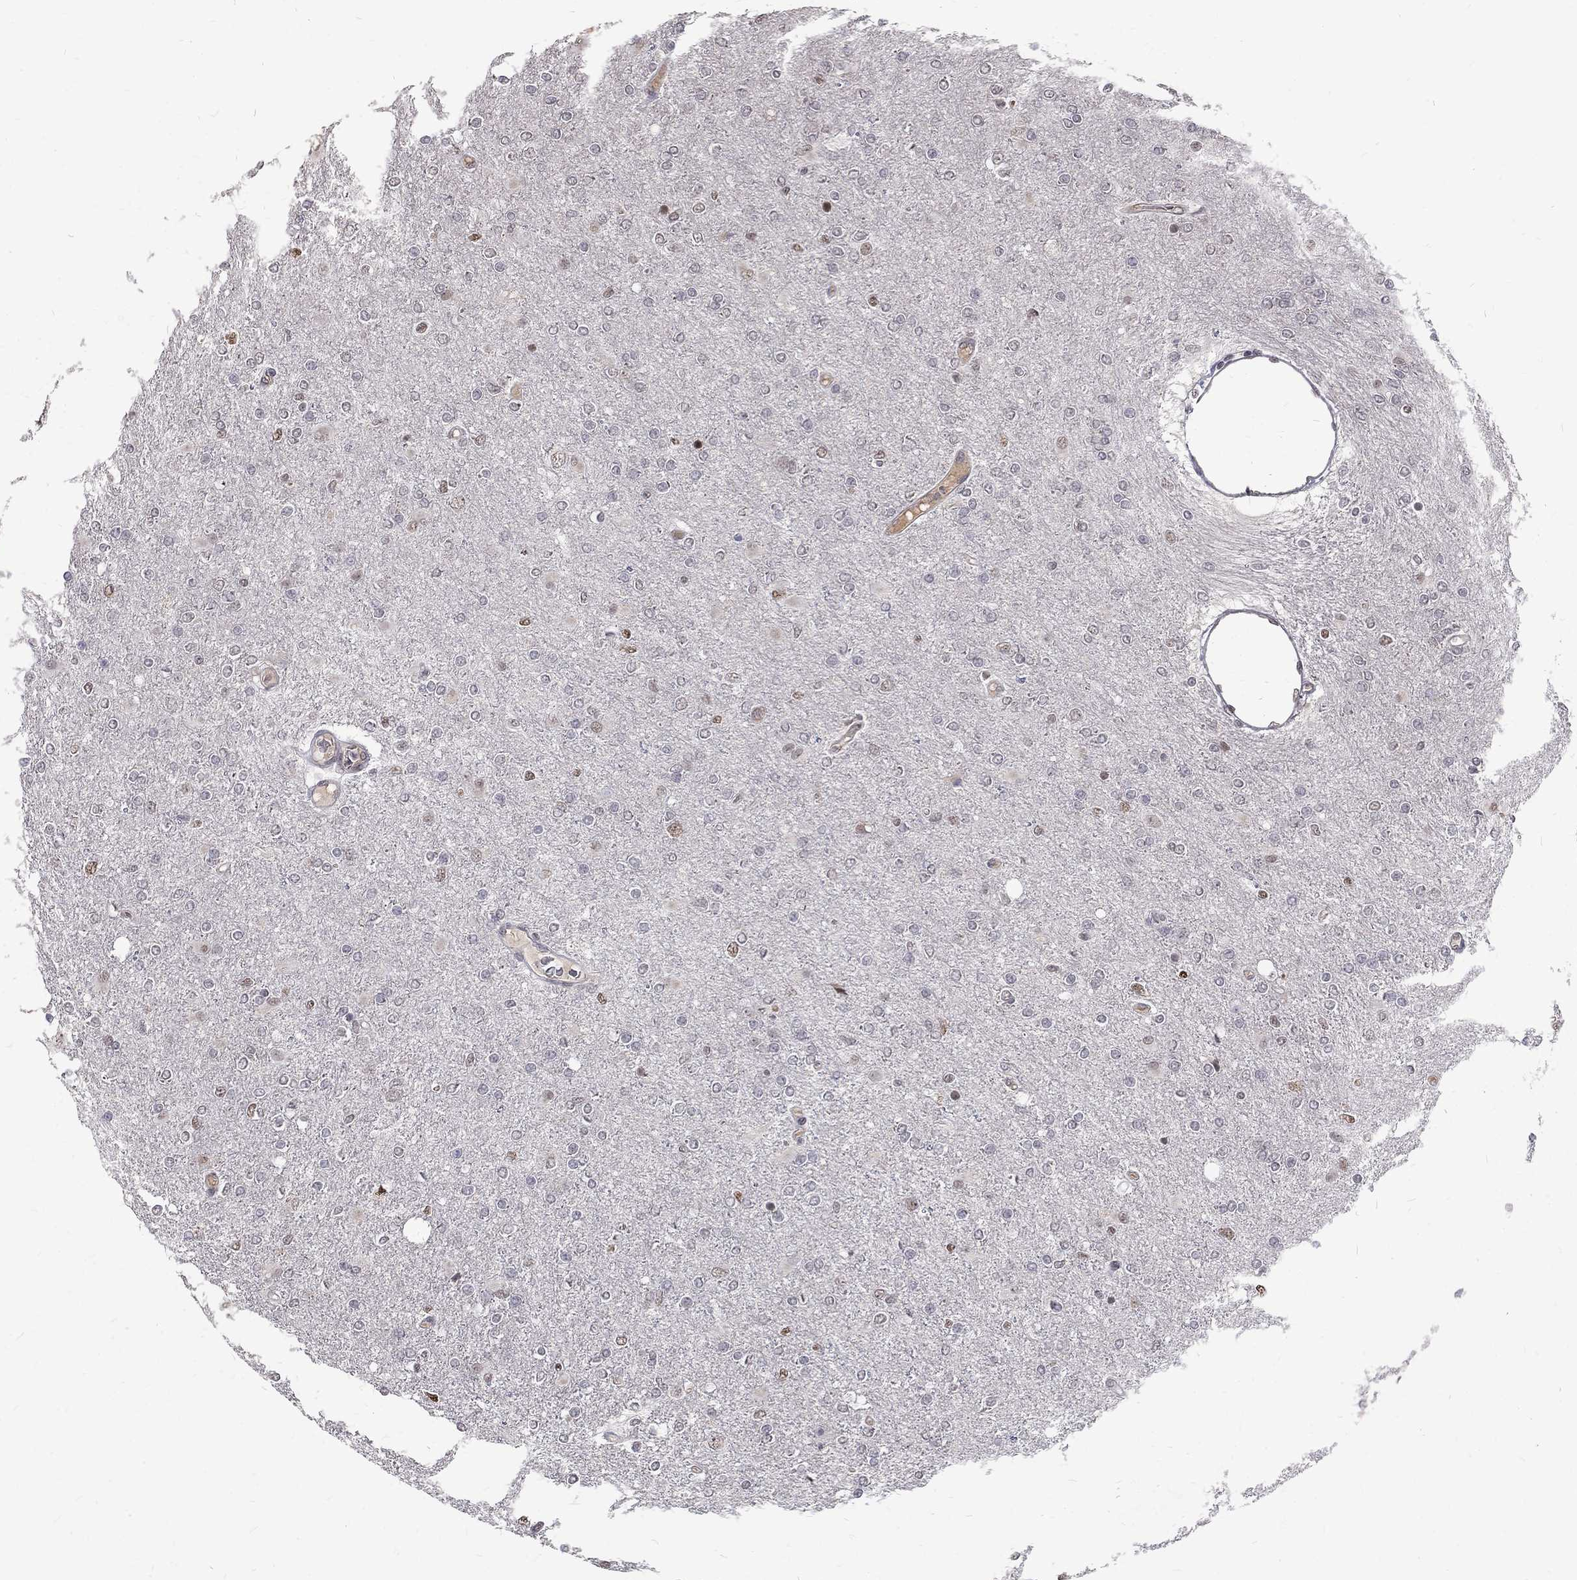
{"staining": {"intensity": "moderate", "quantity": "<25%", "location": "nuclear"}, "tissue": "glioma", "cell_type": "Tumor cells", "image_type": "cancer", "snomed": [{"axis": "morphology", "description": "Glioma, malignant, High grade"}, {"axis": "topography", "description": "Cerebral cortex"}], "caption": "Tumor cells exhibit low levels of moderate nuclear staining in about <25% of cells in malignant glioma (high-grade).", "gene": "TCEAL1", "patient": {"sex": "male", "age": 70}}